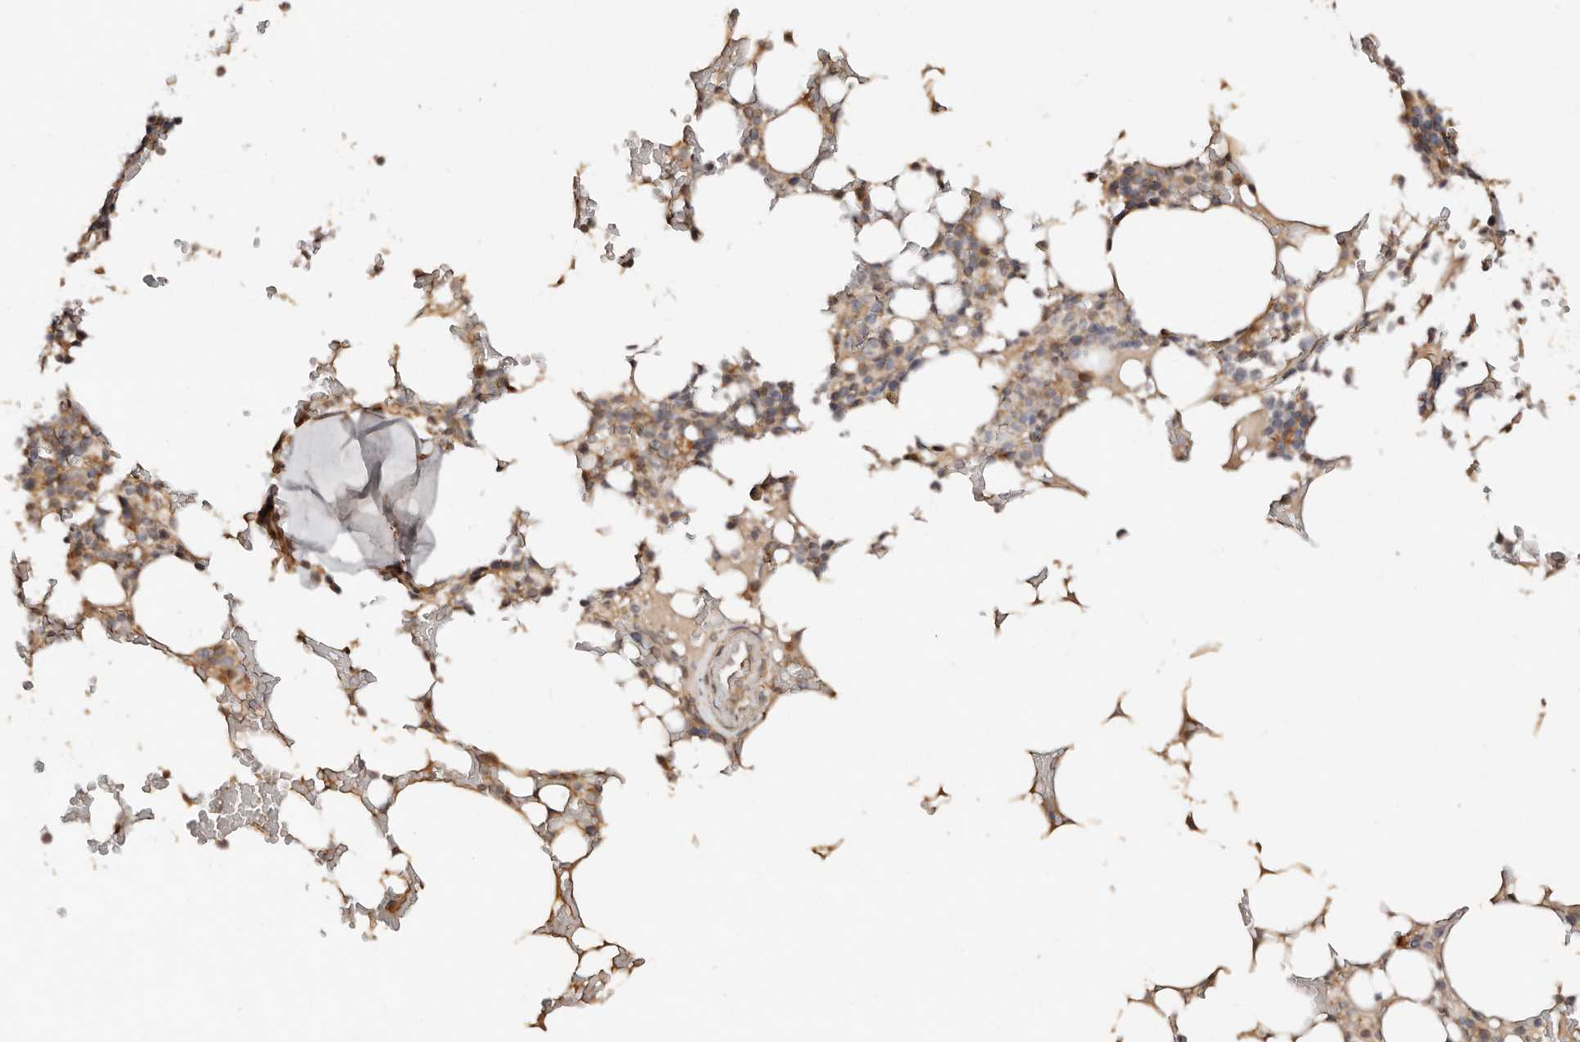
{"staining": {"intensity": "moderate", "quantity": "<25%", "location": "cytoplasmic/membranous"}, "tissue": "bone marrow", "cell_type": "Hematopoietic cells", "image_type": "normal", "snomed": [{"axis": "morphology", "description": "Normal tissue, NOS"}, {"axis": "topography", "description": "Bone marrow"}], "caption": "Moderate cytoplasmic/membranous positivity is appreciated in approximately <25% of hematopoietic cells in benign bone marrow.", "gene": "DENND11", "patient": {"sex": "male", "age": 58}}